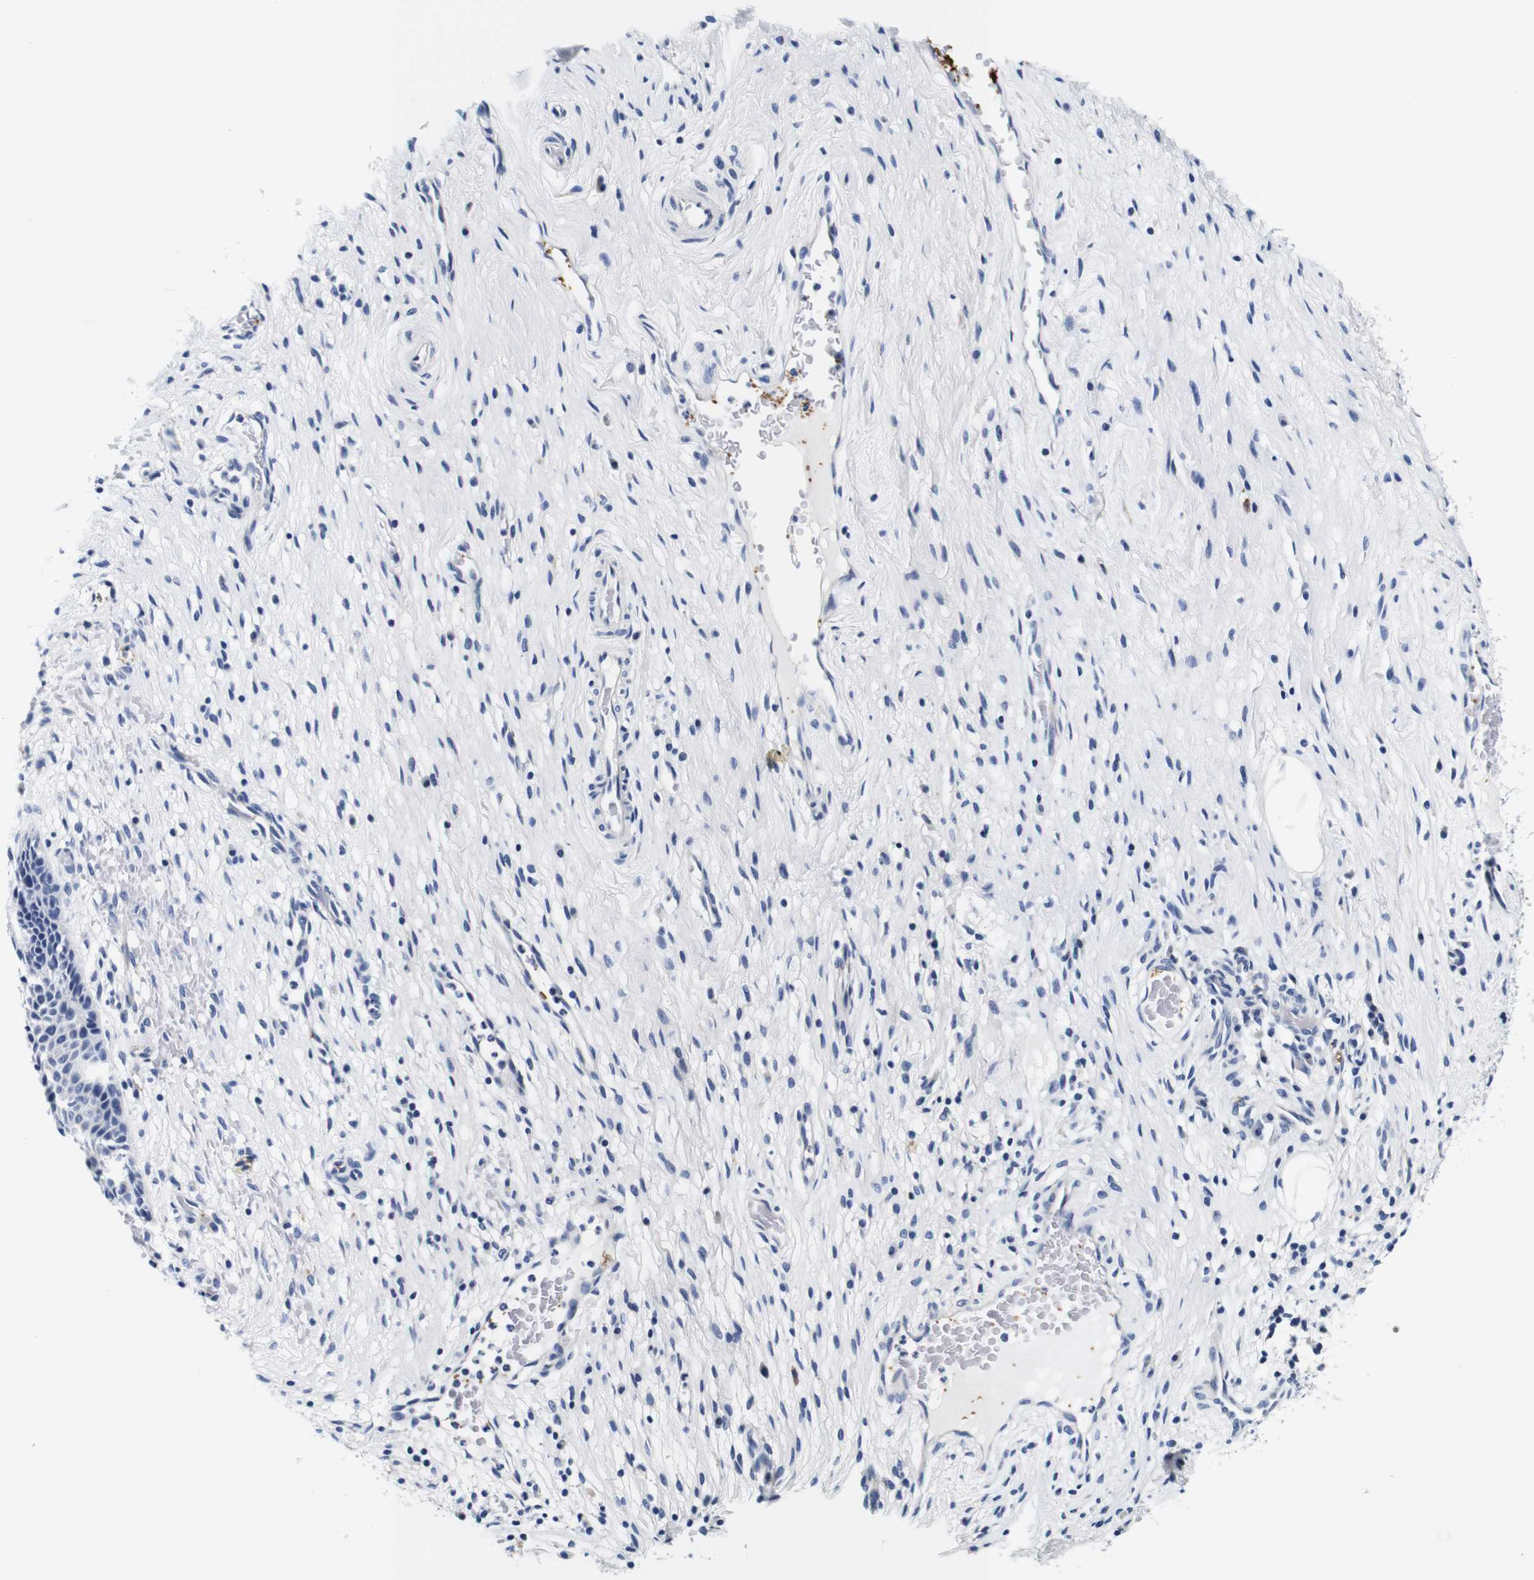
{"staining": {"intensity": "negative", "quantity": "none", "location": "none"}, "tissue": "cervical cancer", "cell_type": "Tumor cells", "image_type": "cancer", "snomed": [{"axis": "morphology", "description": "Squamous cell carcinoma, NOS"}, {"axis": "topography", "description": "Cervix"}], "caption": "Human squamous cell carcinoma (cervical) stained for a protein using immunohistochemistry reveals no expression in tumor cells.", "gene": "GP1BA", "patient": {"sex": "female", "age": 51}}